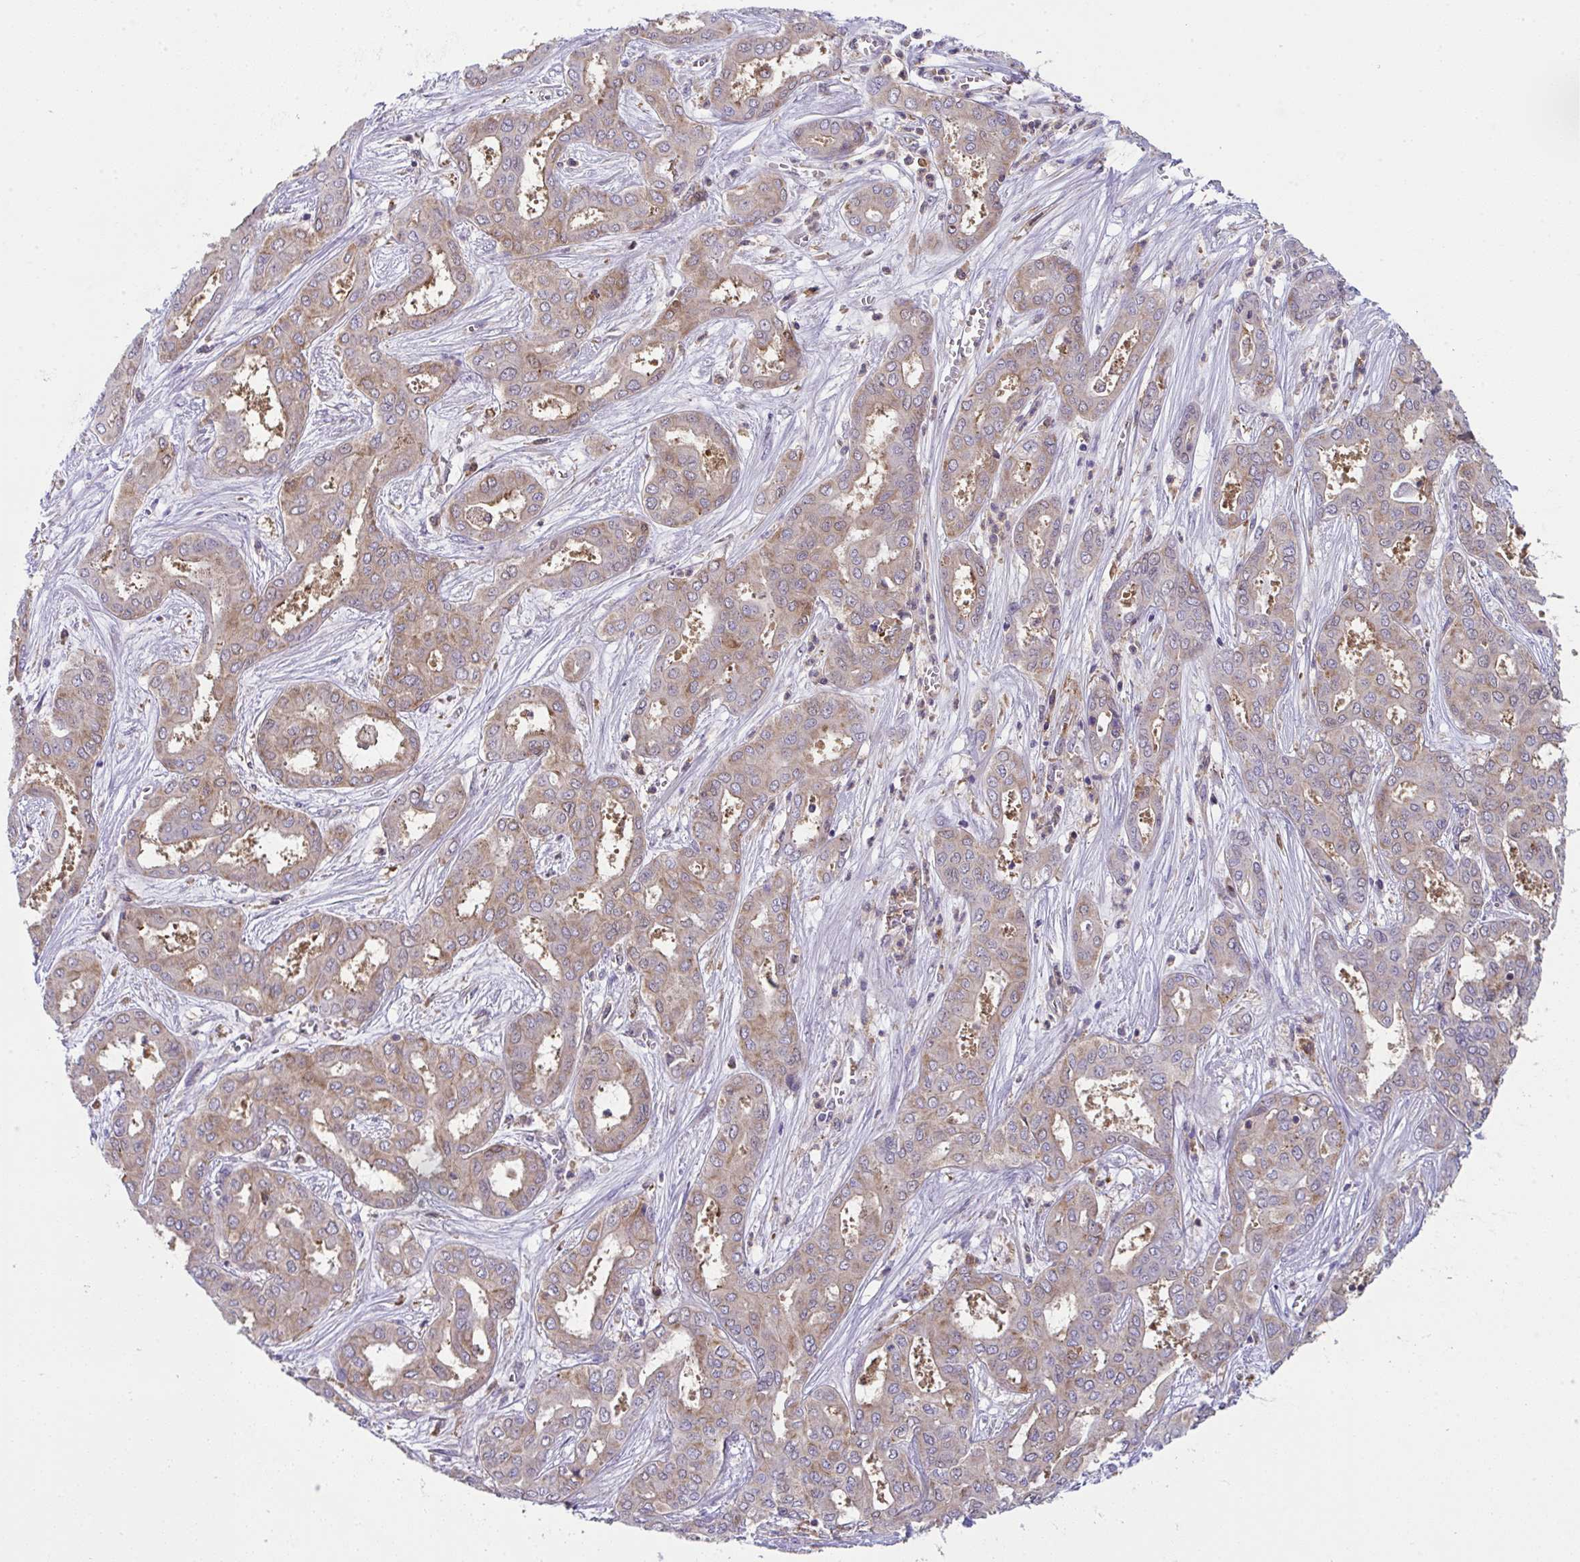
{"staining": {"intensity": "weak", "quantity": ">75%", "location": "cytoplasmic/membranous"}, "tissue": "liver cancer", "cell_type": "Tumor cells", "image_type": "cancer", "snomed": [{"axis": "morphology", "description": "Cholangiocarcinoma"}, {"axis": "topography", "description": "Liver"}], "caption": "Human liver cholangiocarcinoma stained with a brown dye shows weak cytoplasmic/membranous positive expression in about >75% of tumor cells.", "gene": "ALDH16A1", "patient": {"sex": "female", "age": 64}}